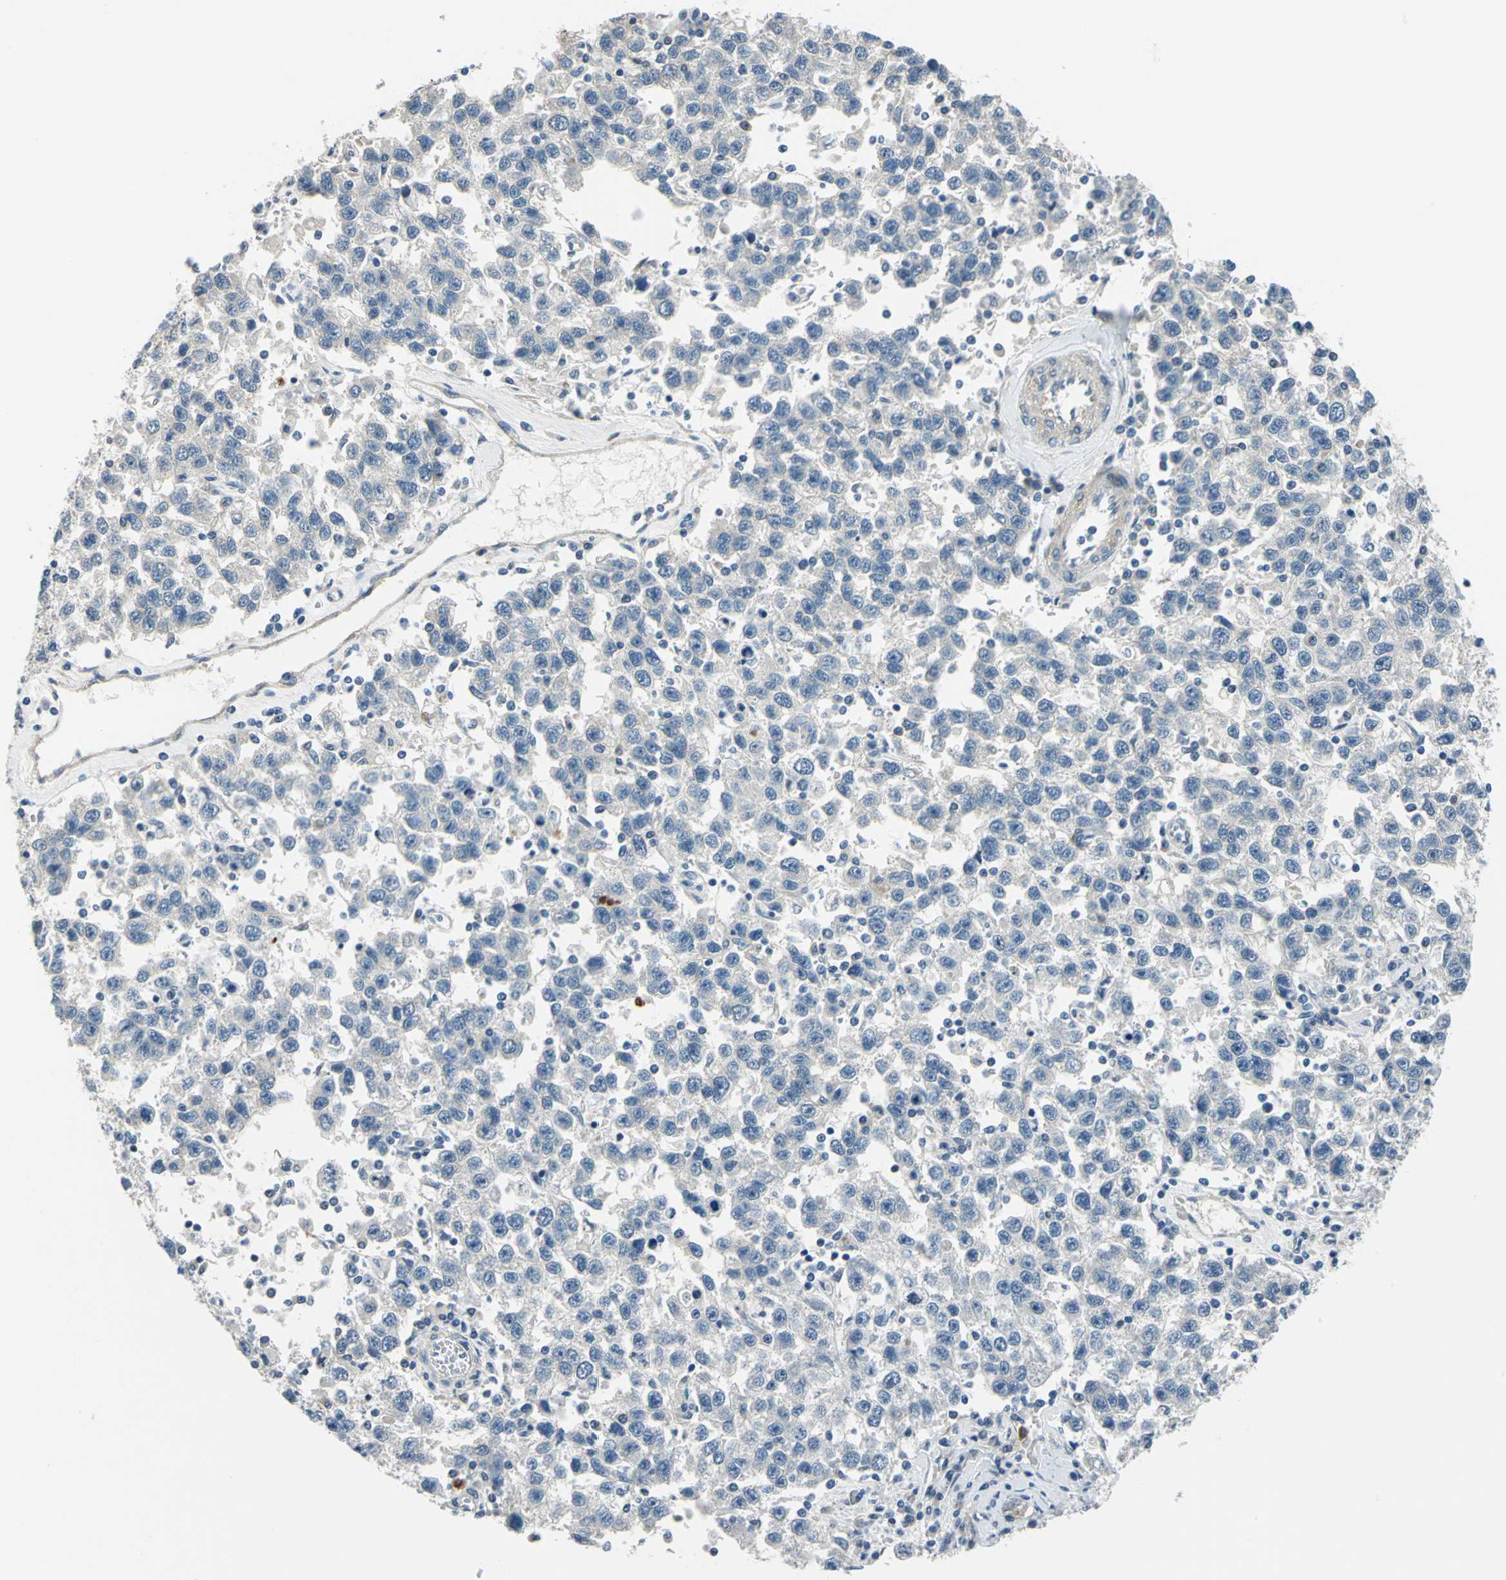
{"staining": {"intensity": "negative", "quantity": "none", "location": "none"}, "tissue": "testis cancer", "cell_type": "Tumor cells", "image_type": "cancer", "snomed": [{"axis": "morphology", "description": "Seminoma, NOS"}, {"axis": "topography", "description": "Testis"}], "caption": "Immunohistochemistry photomicrograph of testis seminoma stained for a protein (brown), which displays no staining in tumor cells.", "gene": "CDC42EP1", "patient": {"sex": "male", "age": 41}}